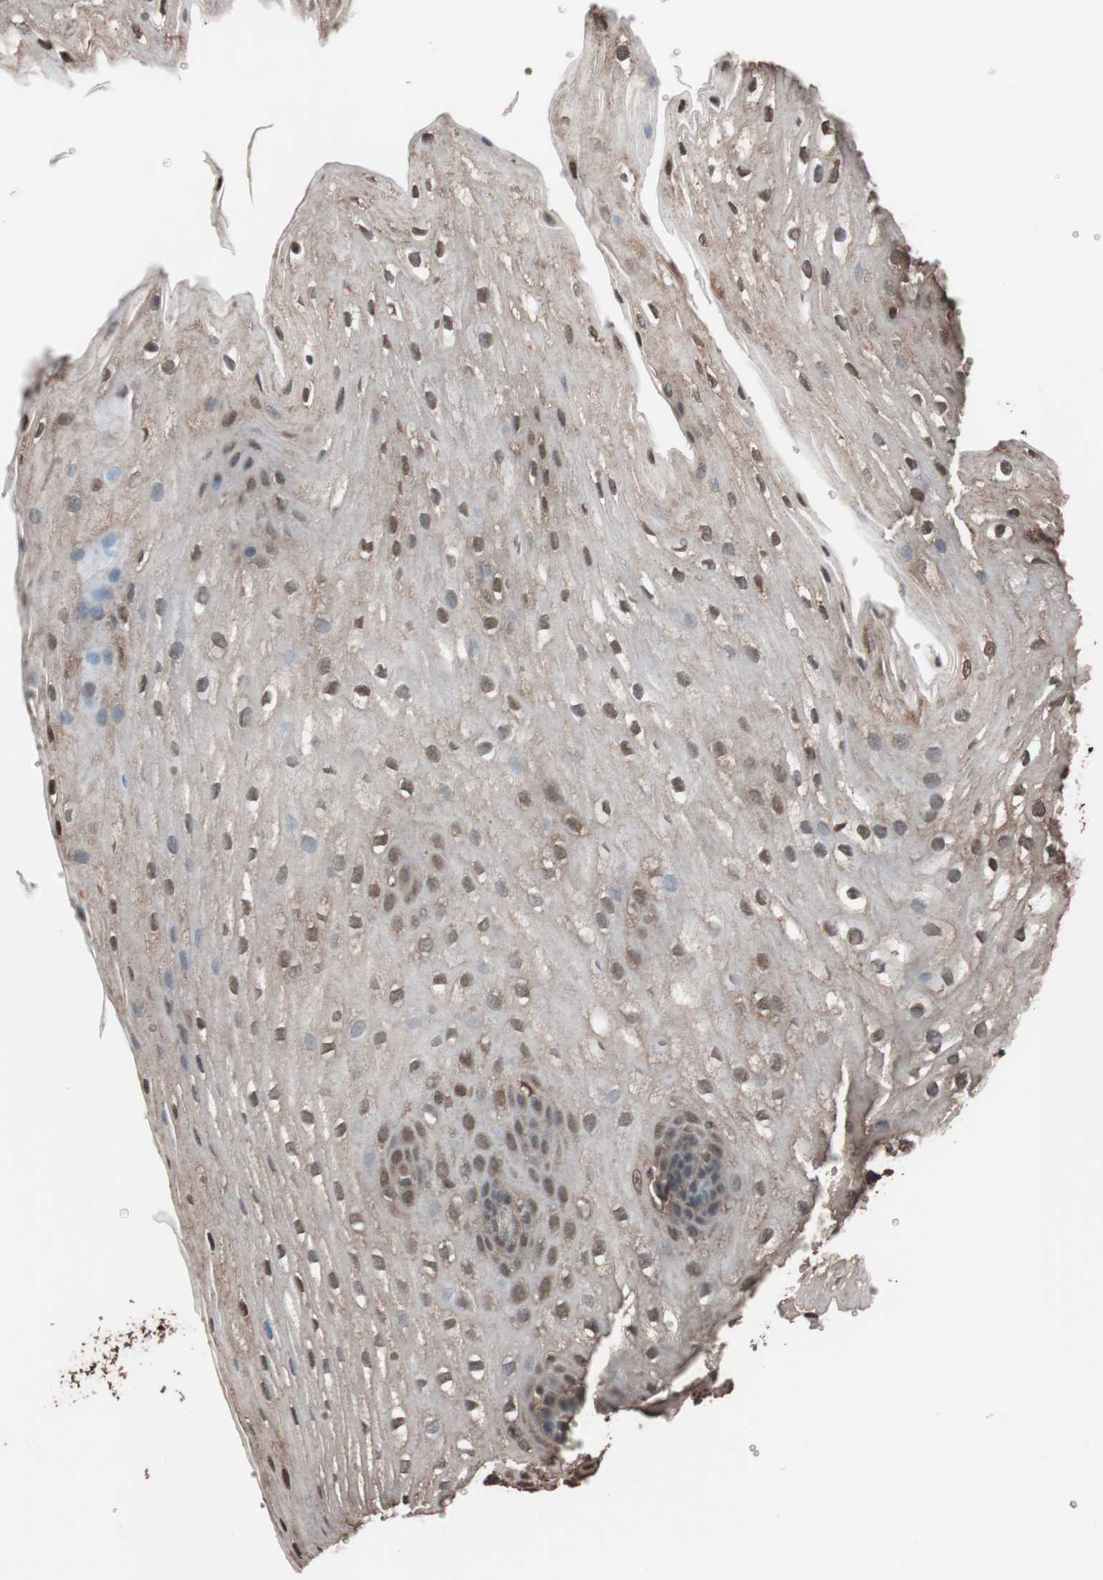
{"staining": {"intensity": "moderate", "quantity": ">75%", "location": "cytoplasmic/membranous,nuclear"}, "tissue": "esophagus", "cell_type": "Squamous epithelial cells", "image_type": "normal", "snomed": [{"axis": "morphology", "description": "Normal tissue, NOS"}, {"axis": "topography", "description": "Esophagus"}], "caption": "Immunohistochemistry micrograph of benign esophagus: esophagus stained using IHC shows medium levels of moderate protein expression localized specifically in the cytoplasmic/membranous,nuclear of squamous epithelial cells, appearing as a cytoplasmic/membranous,nuclear brown color.", "gene": "CALM2", "patient": {"sex": "male", "age": 48}}